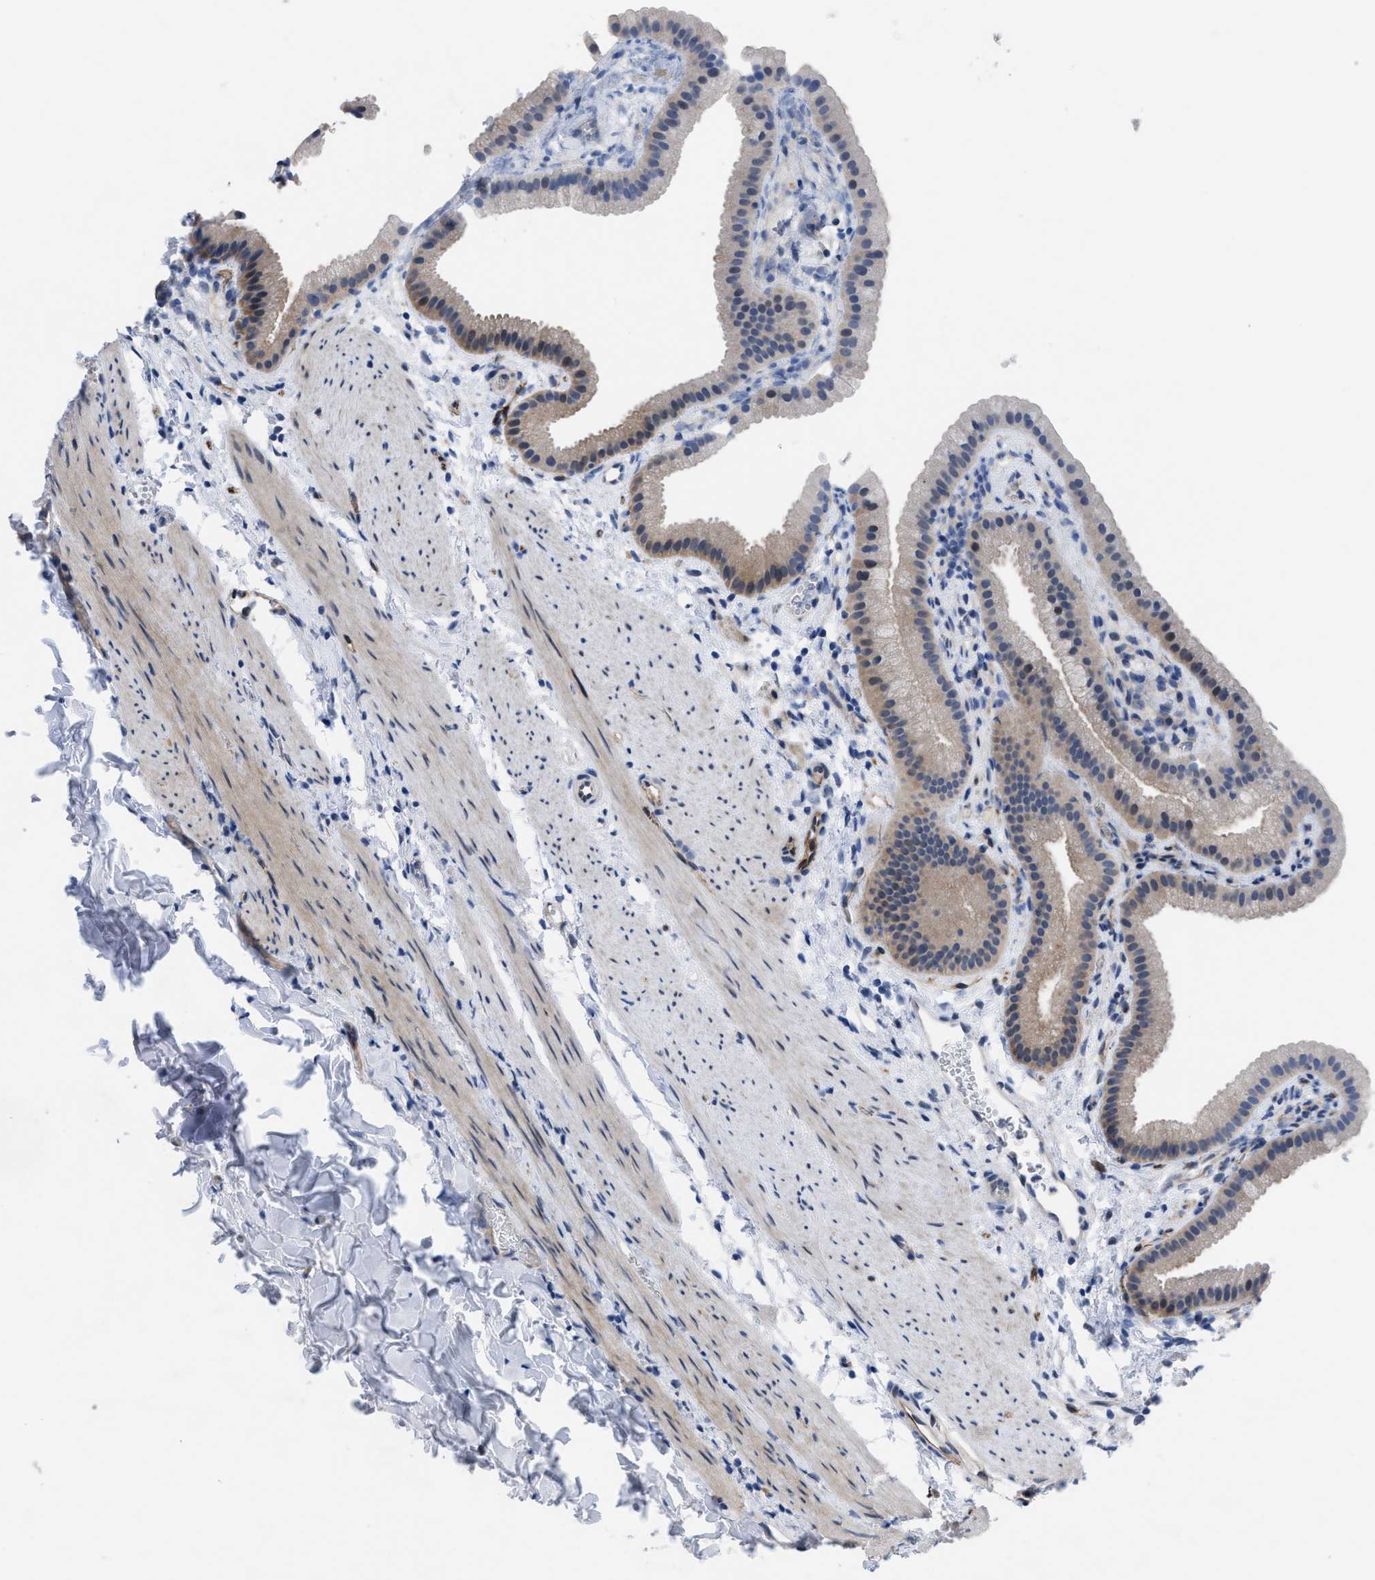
{"staining": {"intensity": "moderate", "quantity": ">75%", "location": "cytoplasmic/membranous"}, "tissue": "gallbladder", "cell_type": "Glandular cells", "image_type": "normal", "snomed": [{"axis": "morphology", "description": "Normal tissue, NOS"}, {"axis": "topography", "description": "Gallbladder"}], "caption": "Immunohistochemistry (DAB (3,3'-diaminobenzidine)) staining of benign gallbladder shows moderate cytoplasmic/membranous protein expression in approximately >75% of glandular cells. Immunohistochemistry stains the protein of interest in brown and the nuclei are stained blue.", "gene": "IL17RE", "patient": {"sex": "female", "age": 64}}